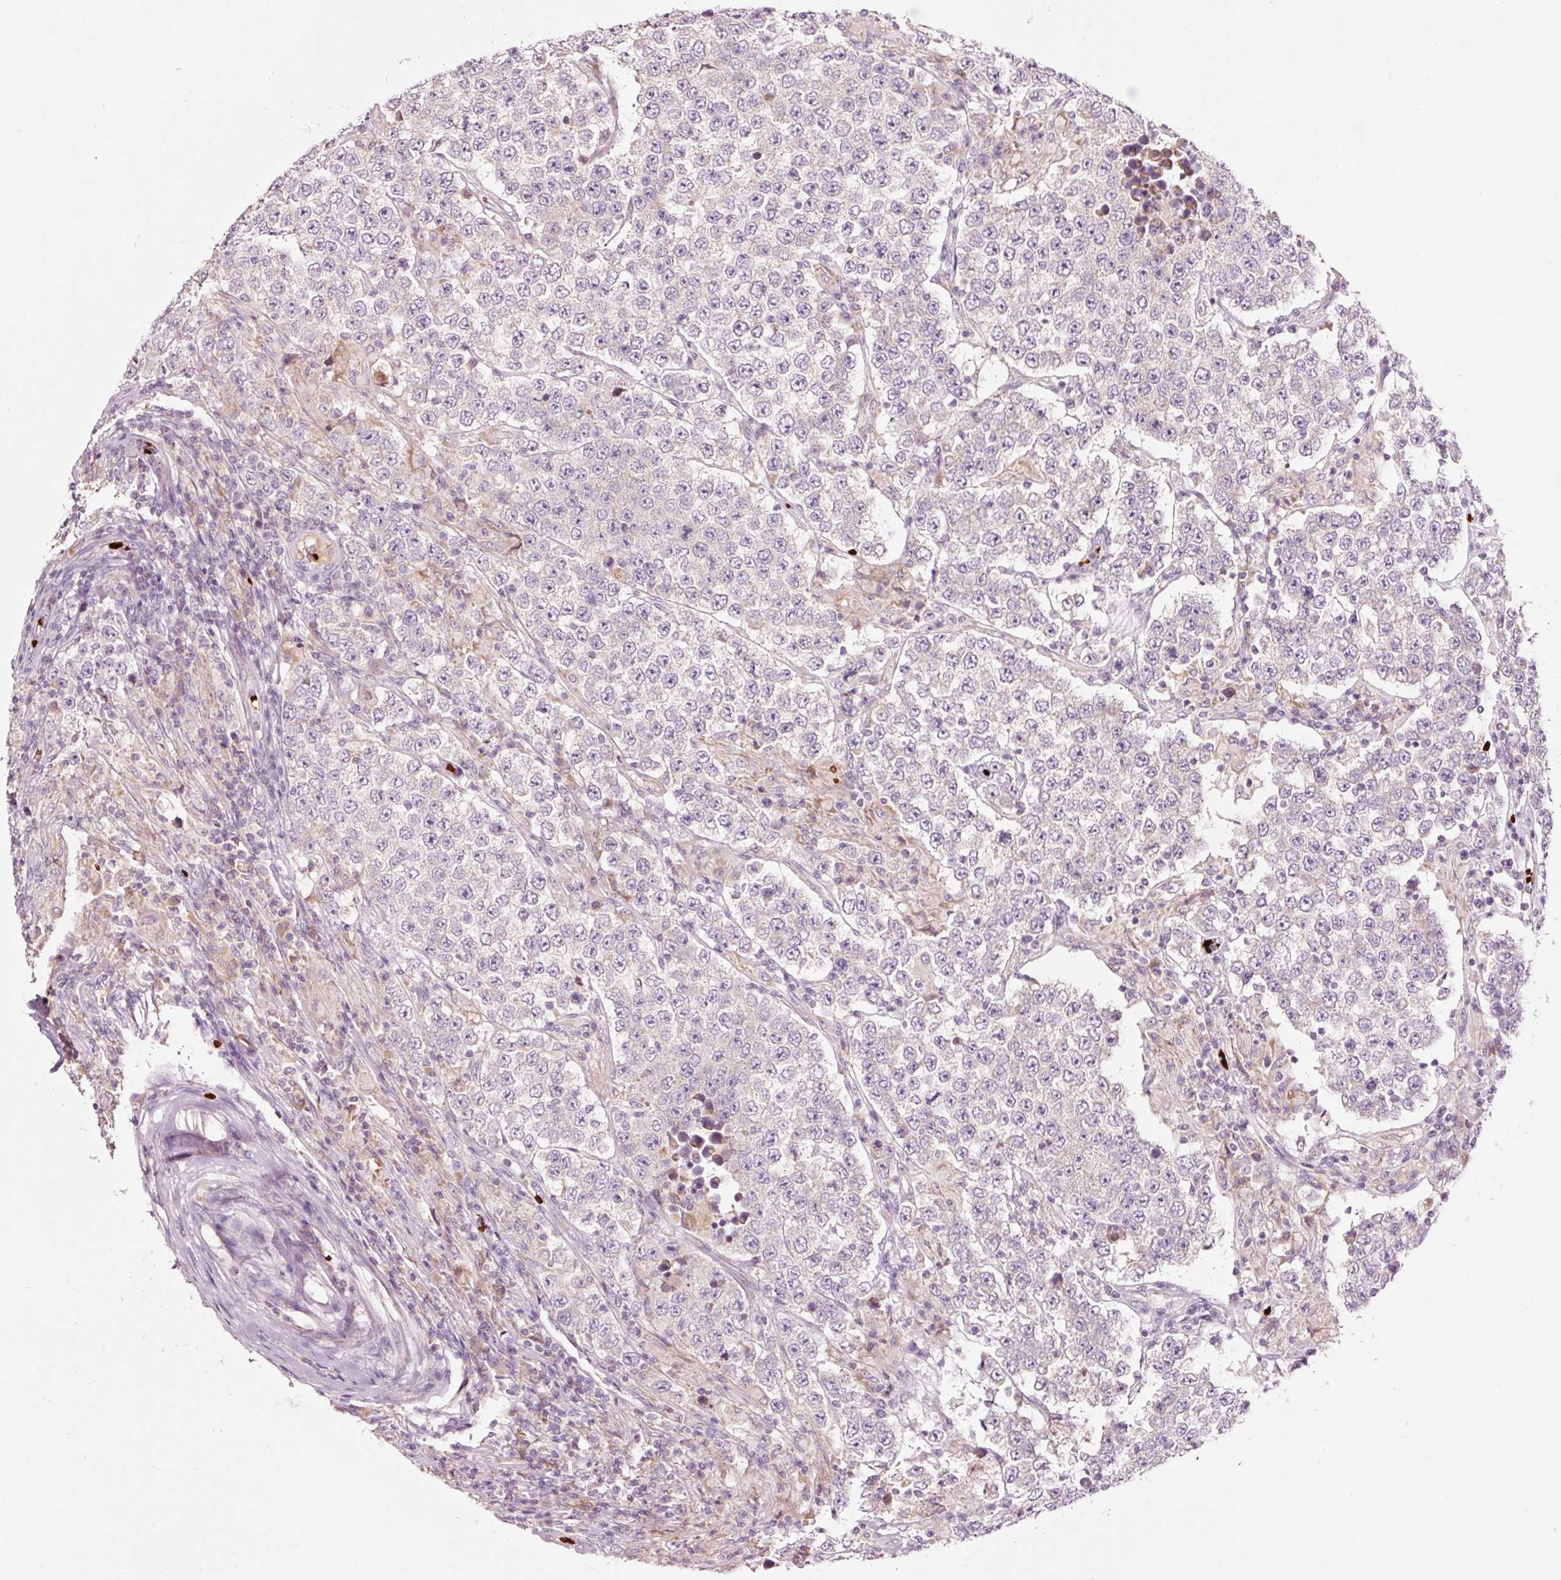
{"staining": {"intensity": "negative", "quantity": "none", "location": "none"}, "tissue": "testis cancer", "cell_type": "Tumor cells", "image_type": "cancer", "snomed": [{"axis": "morphology", "description": "Normal tissue, NOS"}, {"axis": "morphology", "description": "Urothelial carcinoma, High grade"}, {"axis": "morphology", "description": "Seminoma, NOS"}, {"axis": "morphology", "description": "Carcinoma, Embryonal, NOS"}, {"axis": "topography", "description": "Urinary bladder"}, {"axis": "topography", "description": "Testis"}], "caption": "The photomicrograph reveals no staining of tumor cells in testis urothelial carcinoma (high-grade). (DAB immunohistochemistry (IHC) visualized using brightfield microscopy, high magnification).", "gene": "LDHAL6B", "patient": {"sex": "male", "age": 41}}